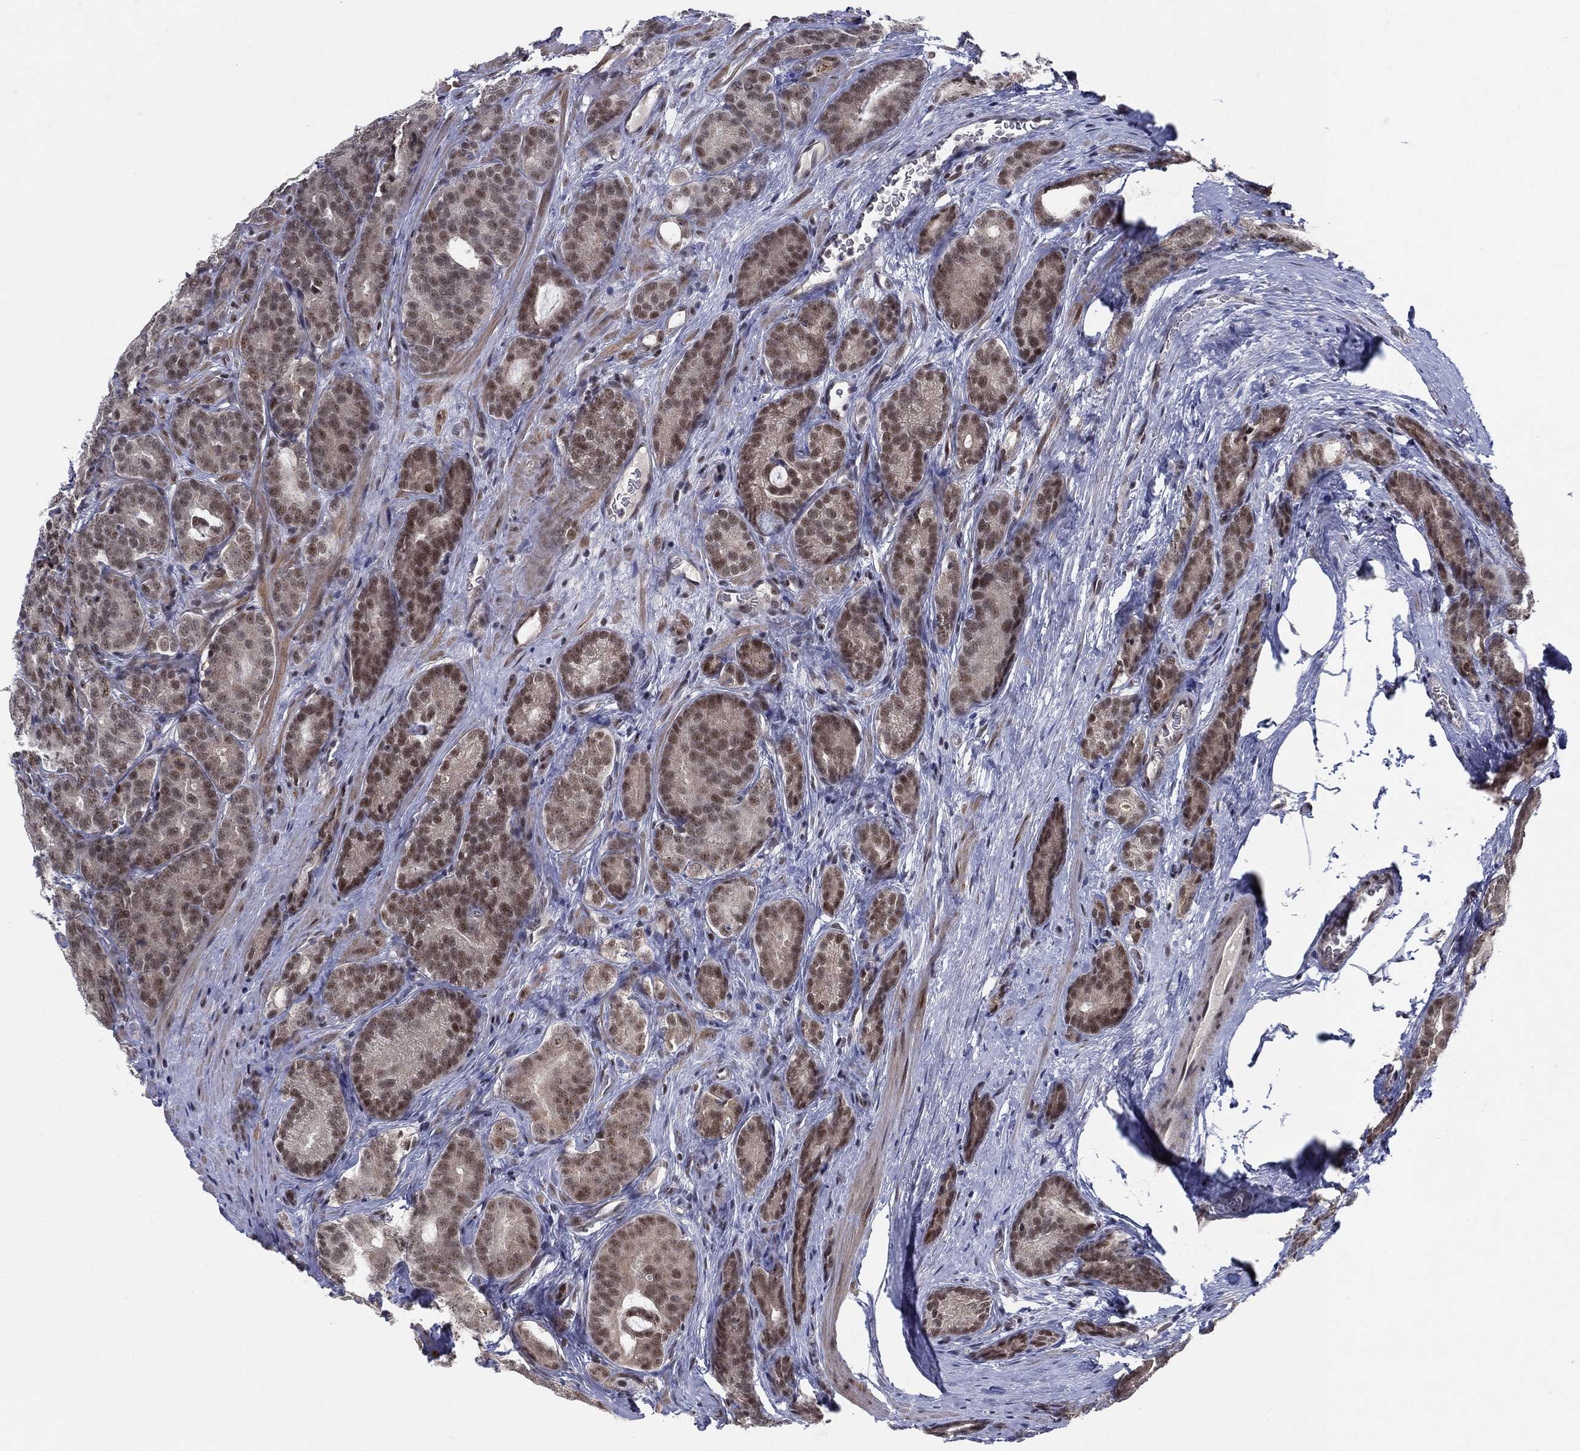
{"staining": {"intensity": "moderate", "quantity": "25%-75%", "location": "nuclear"}, "tissue": "prostate cancer", "cell_type": "Tumor cells", "image_type": "cancer", "snomed": [{"axis": "morphology", "description": "Adenocarcinoma, NOS"}, {"axis": "topography", "description": "Prostate"}], "caption": "The immunohistochemical stain labels moderate nuclear staining in tumor cells of prostate adenocarcinoma tissue. (brown staining indicates protein expression, while blue staining denotes nuclei).", "gene": "DGCR8", "patient": {"sex": "male", "age": 71}}